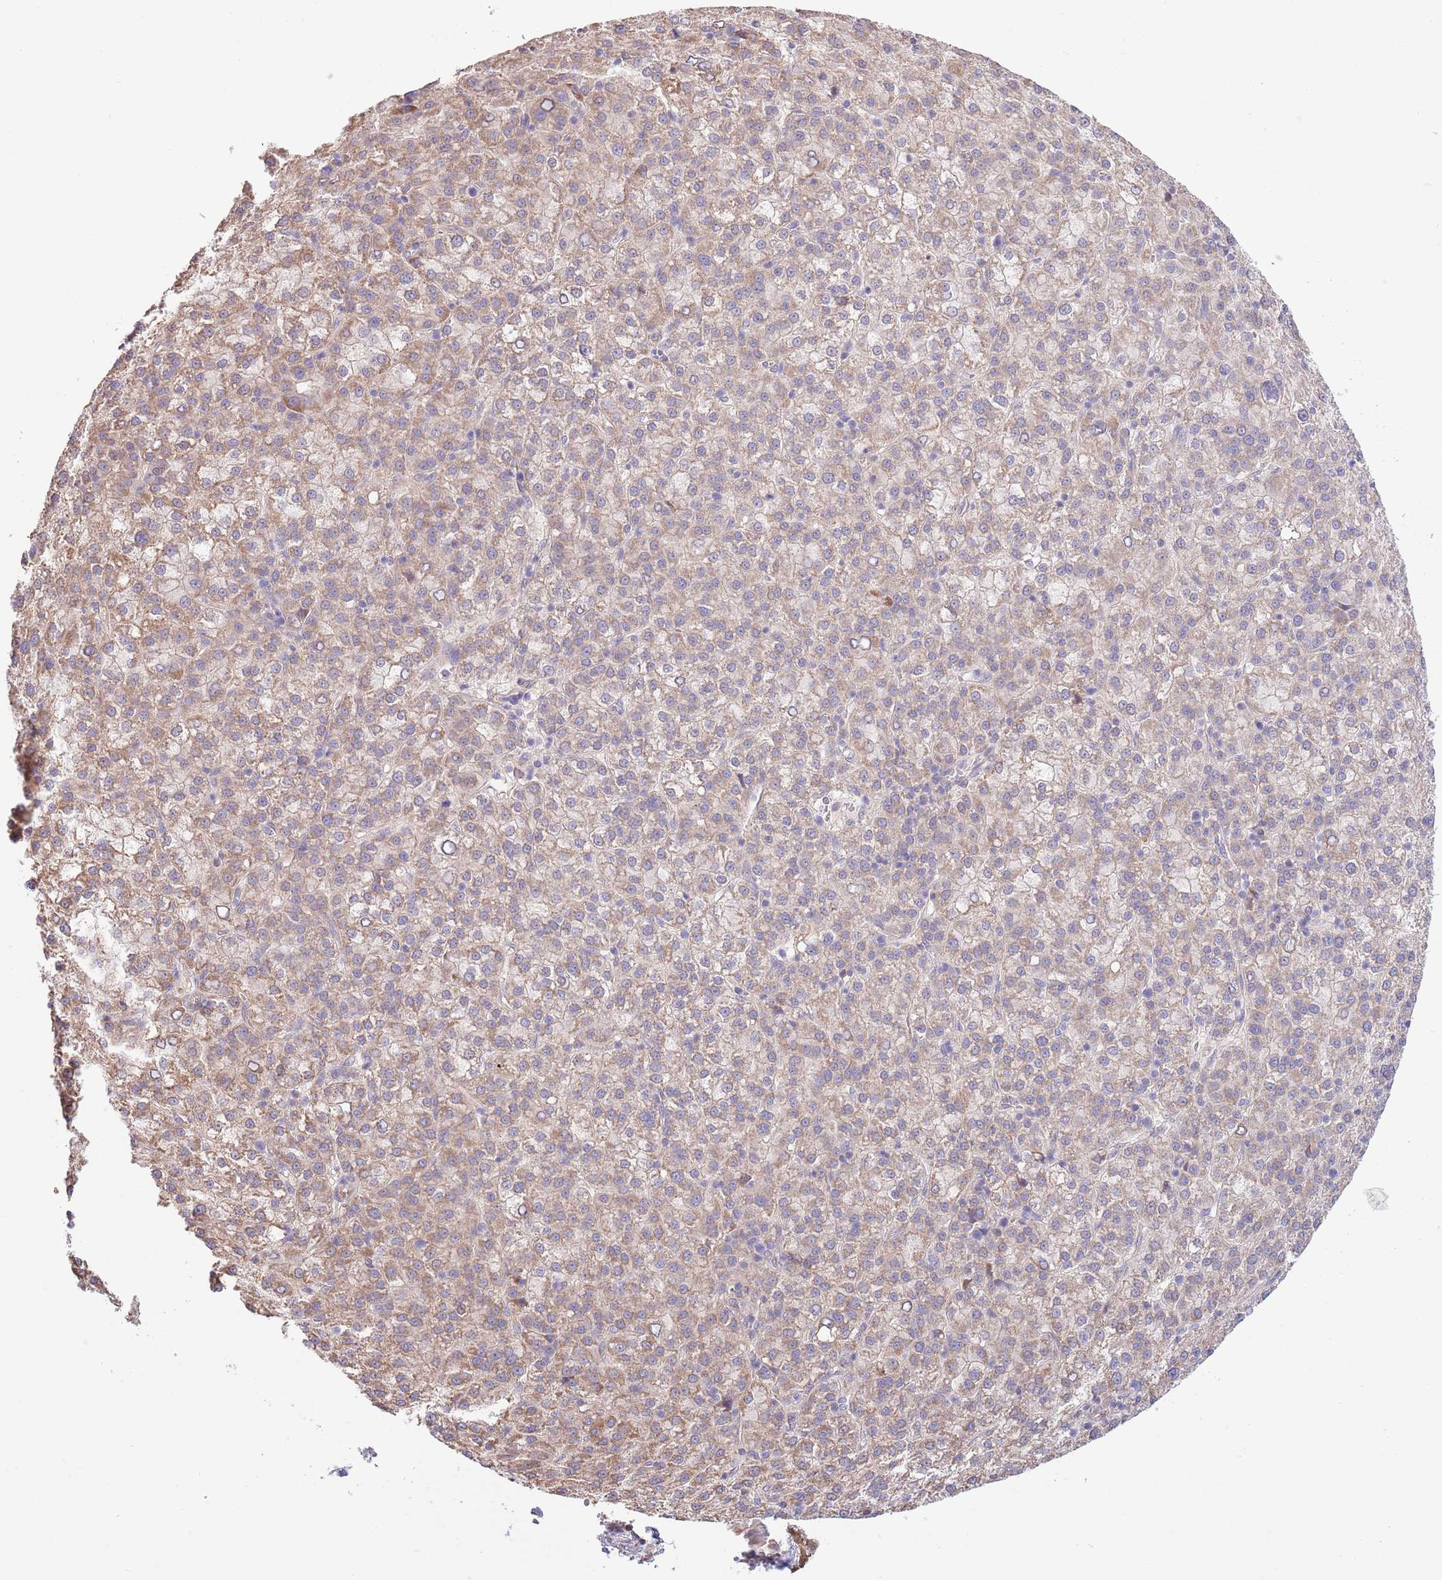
{"staining": {"intensity": "moderate", "quantity": "25%-75%", "location": "cytoplasmic/membranous"}, "tissue": "liver cancer", "cell_type": "Tumor cells", "image_type": "cancer", "snomed": [{"axis": "morphology", "description": "Carcinoma, Hepatocellular, NOS"}, {"axis": "topography", "description": "Liver"}], "caption": "The micrograph demonstrates immunohistochemical staining of liver cancer (hepatocellular carcinoma). There is moderate cytoplasmic/membranous expression is identified in approximately 25%-75% of tumor cells.", "gene": "ARL2BP", "patient": {"sex": "female", "age": 58}}